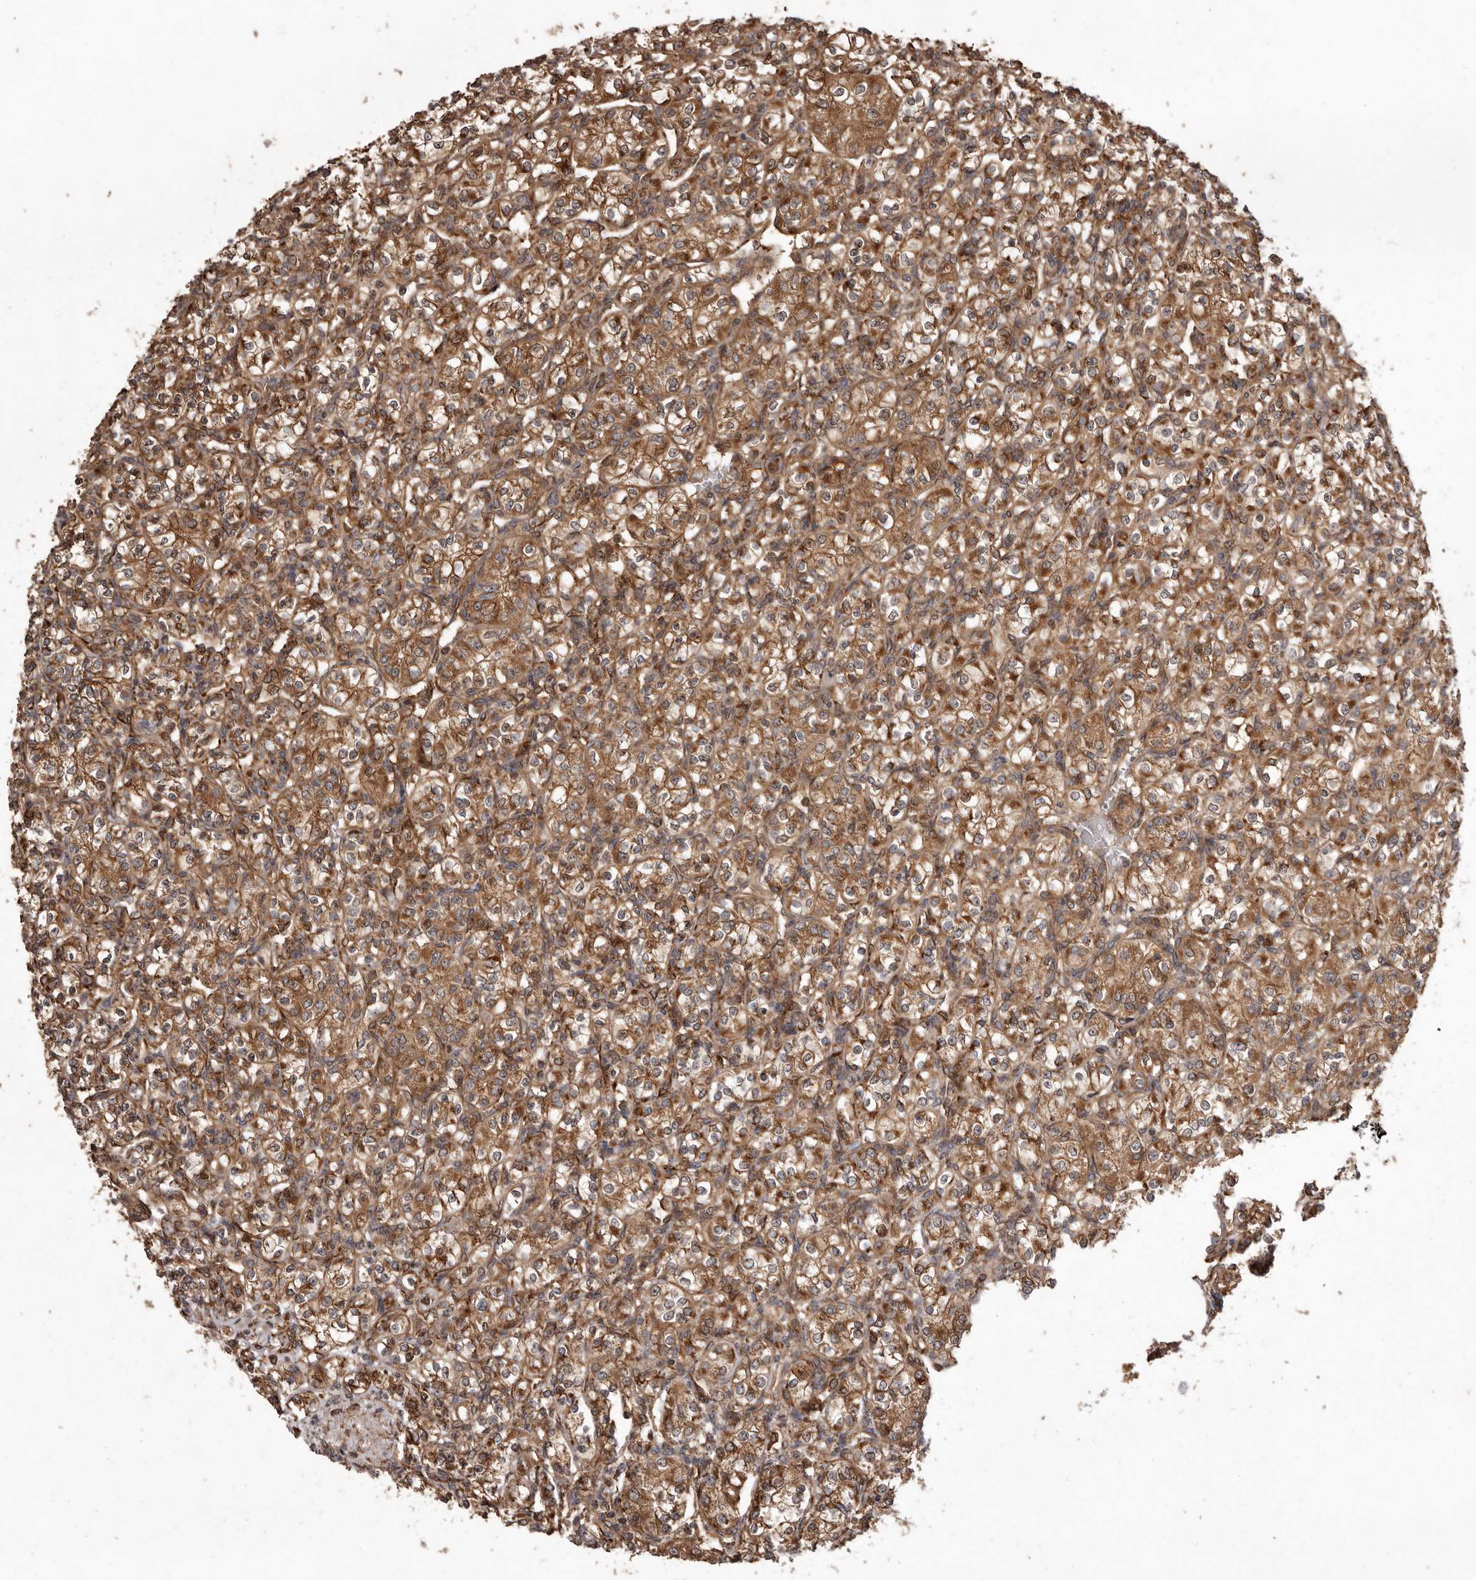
{"staining": {"intensity": "moderate", "quantity": ">75%", "location": "cytoplasmic/membranous"}, "tissue": "renal cancer", "cell_type": "Tumor cells", "image_type": "cancer", "snomed": [{"axis": "morphology", "description": "Adenocarcinoma, NOS"}, {"axis": "topography", "description": "Kidney"}], "caption": "High-power microscopy captured an immunohistochemistry (IHC) photomicrograph of adenocarcinoma (renal), revealing moderate cytoplasmic/membranous expression in about >75% of tumor cells.", "gene": "FLAD1", "patient": {"sex": "male", "age": 77}}